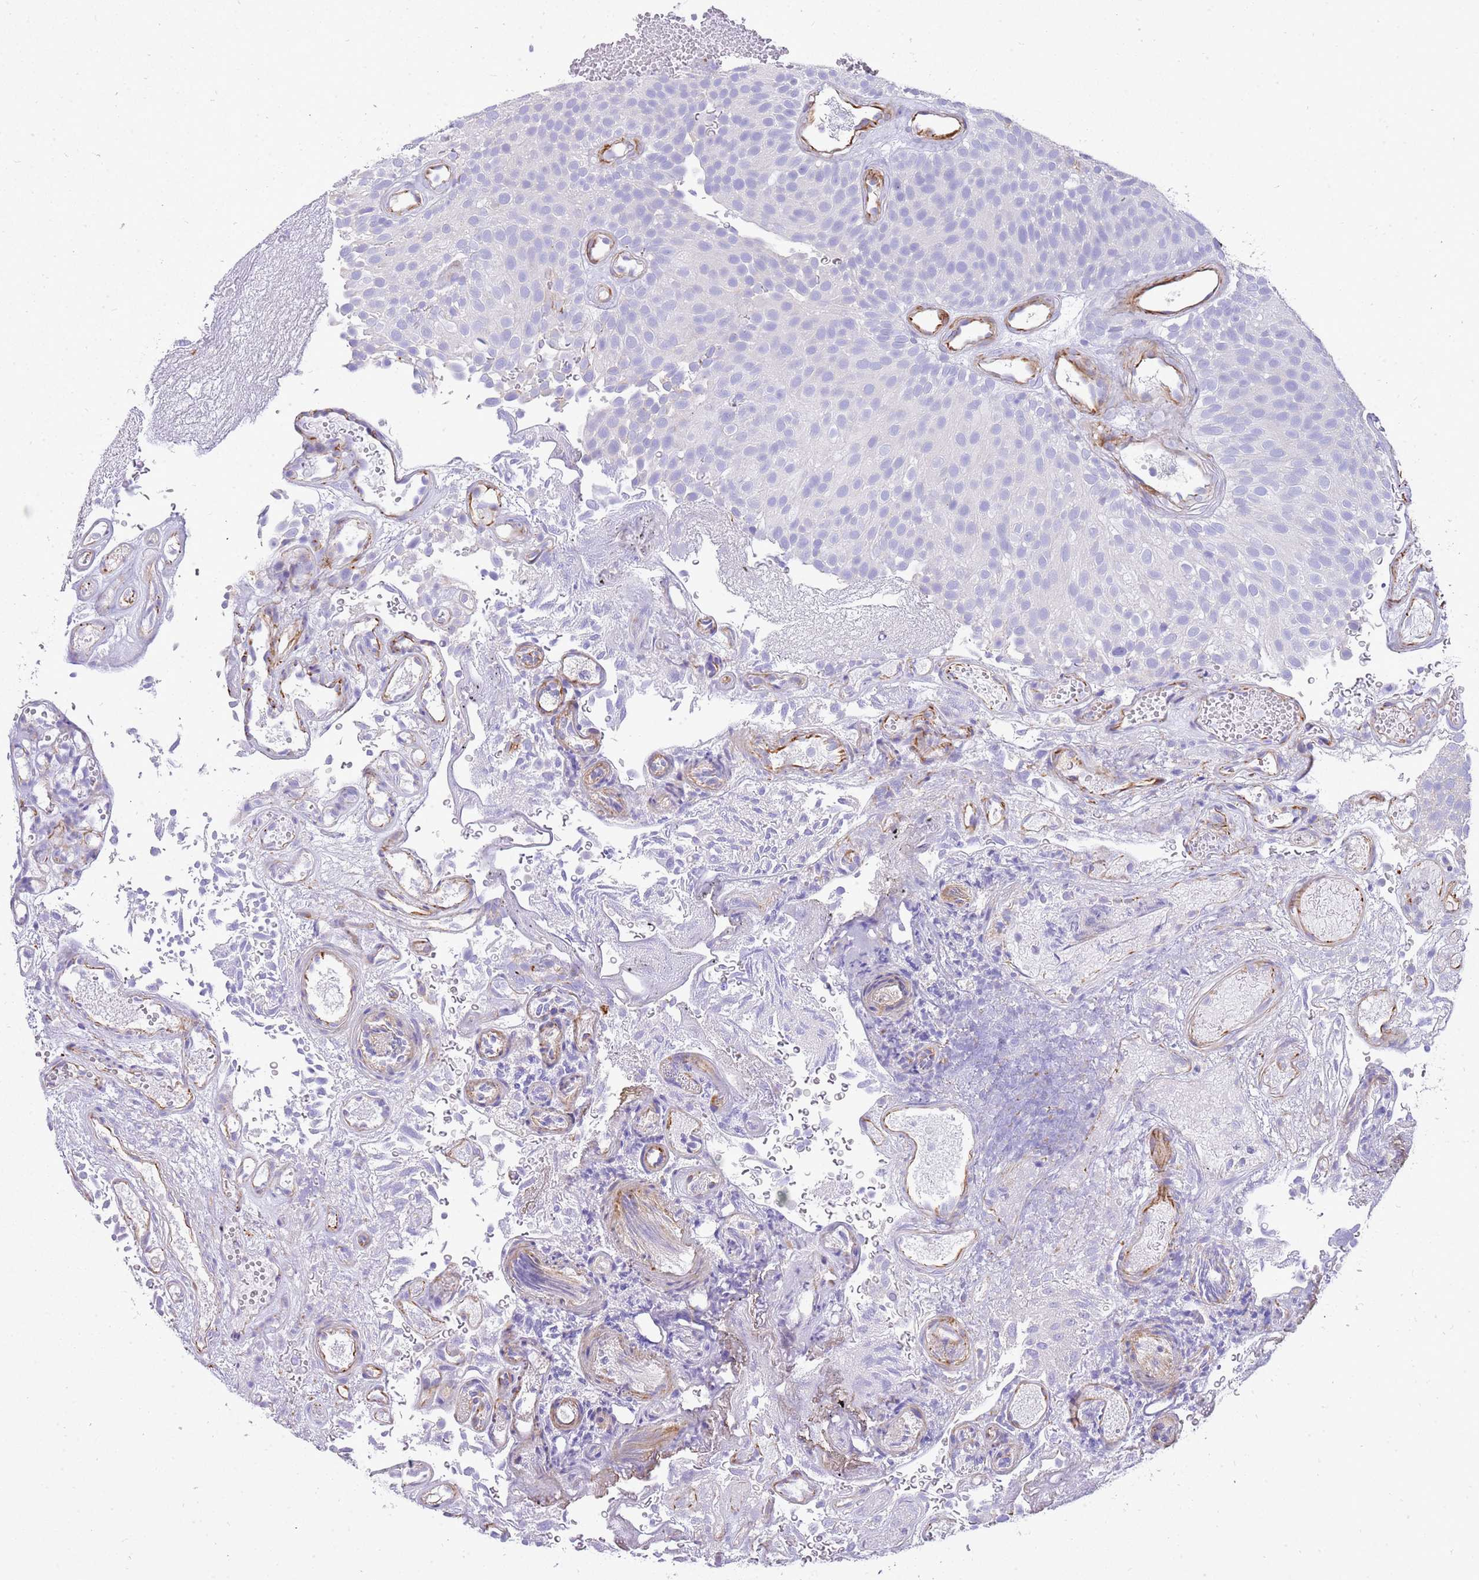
{"staining": {"intensity": "negative", "quantity": "none", "location": "none"}, "tissue": "urothelial cancer", "cell_type": "Tumor cells", "image_type": "cancer", "snomed": [{"axis": "morphology", "description": "Urothelial carcinoma, Low grade"}, {"axis": "topography", "description": "Urinary bladder"}], "caption": "There is no significant positivity in tumor cells of urothelial cancer.", "gene": "ZDHHC1", "patient": {"sex": "male", "age": 78}}